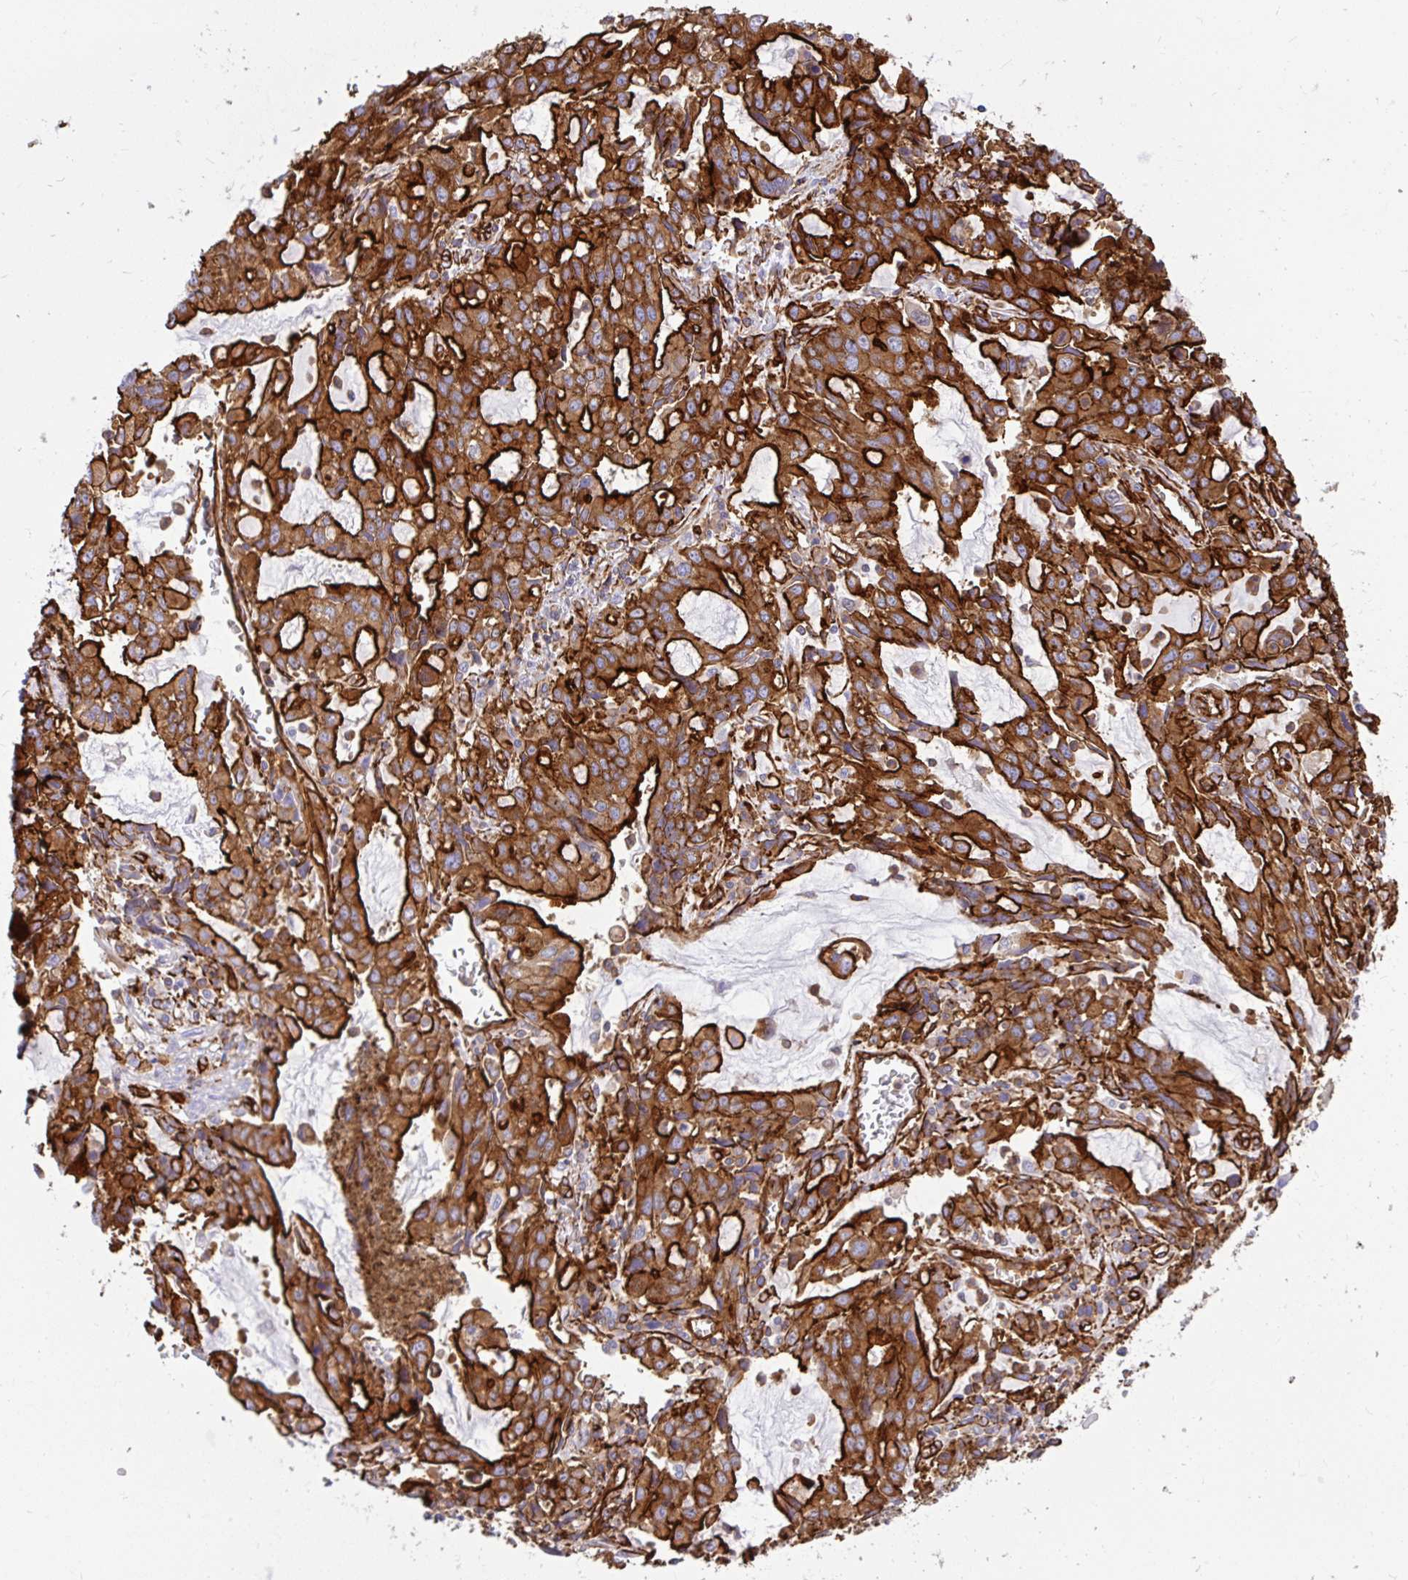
{"staining": {"intensity": "strong", "quantity": ">75%", "location": "cytoplasmic/membranous"}, "tissue": "stomach cancer", "cell_type": "Tumor cells", "image_type": "cancer", "snomed": [{"axis": "morphology", "description": "Adenocarcinoma, NOS"}, {"axis": "topography", "description": "Stomach, upper"}], "caption": "Immunohistochemistry (IHC) of human adenocarcinoma (stomach) displays high levels of strong cytoplasmic/membranous positivity in approximately >75% of tumor cells.", "gene": "MAP1LC3B", "patient": {"sex": "male", "age": 85}}